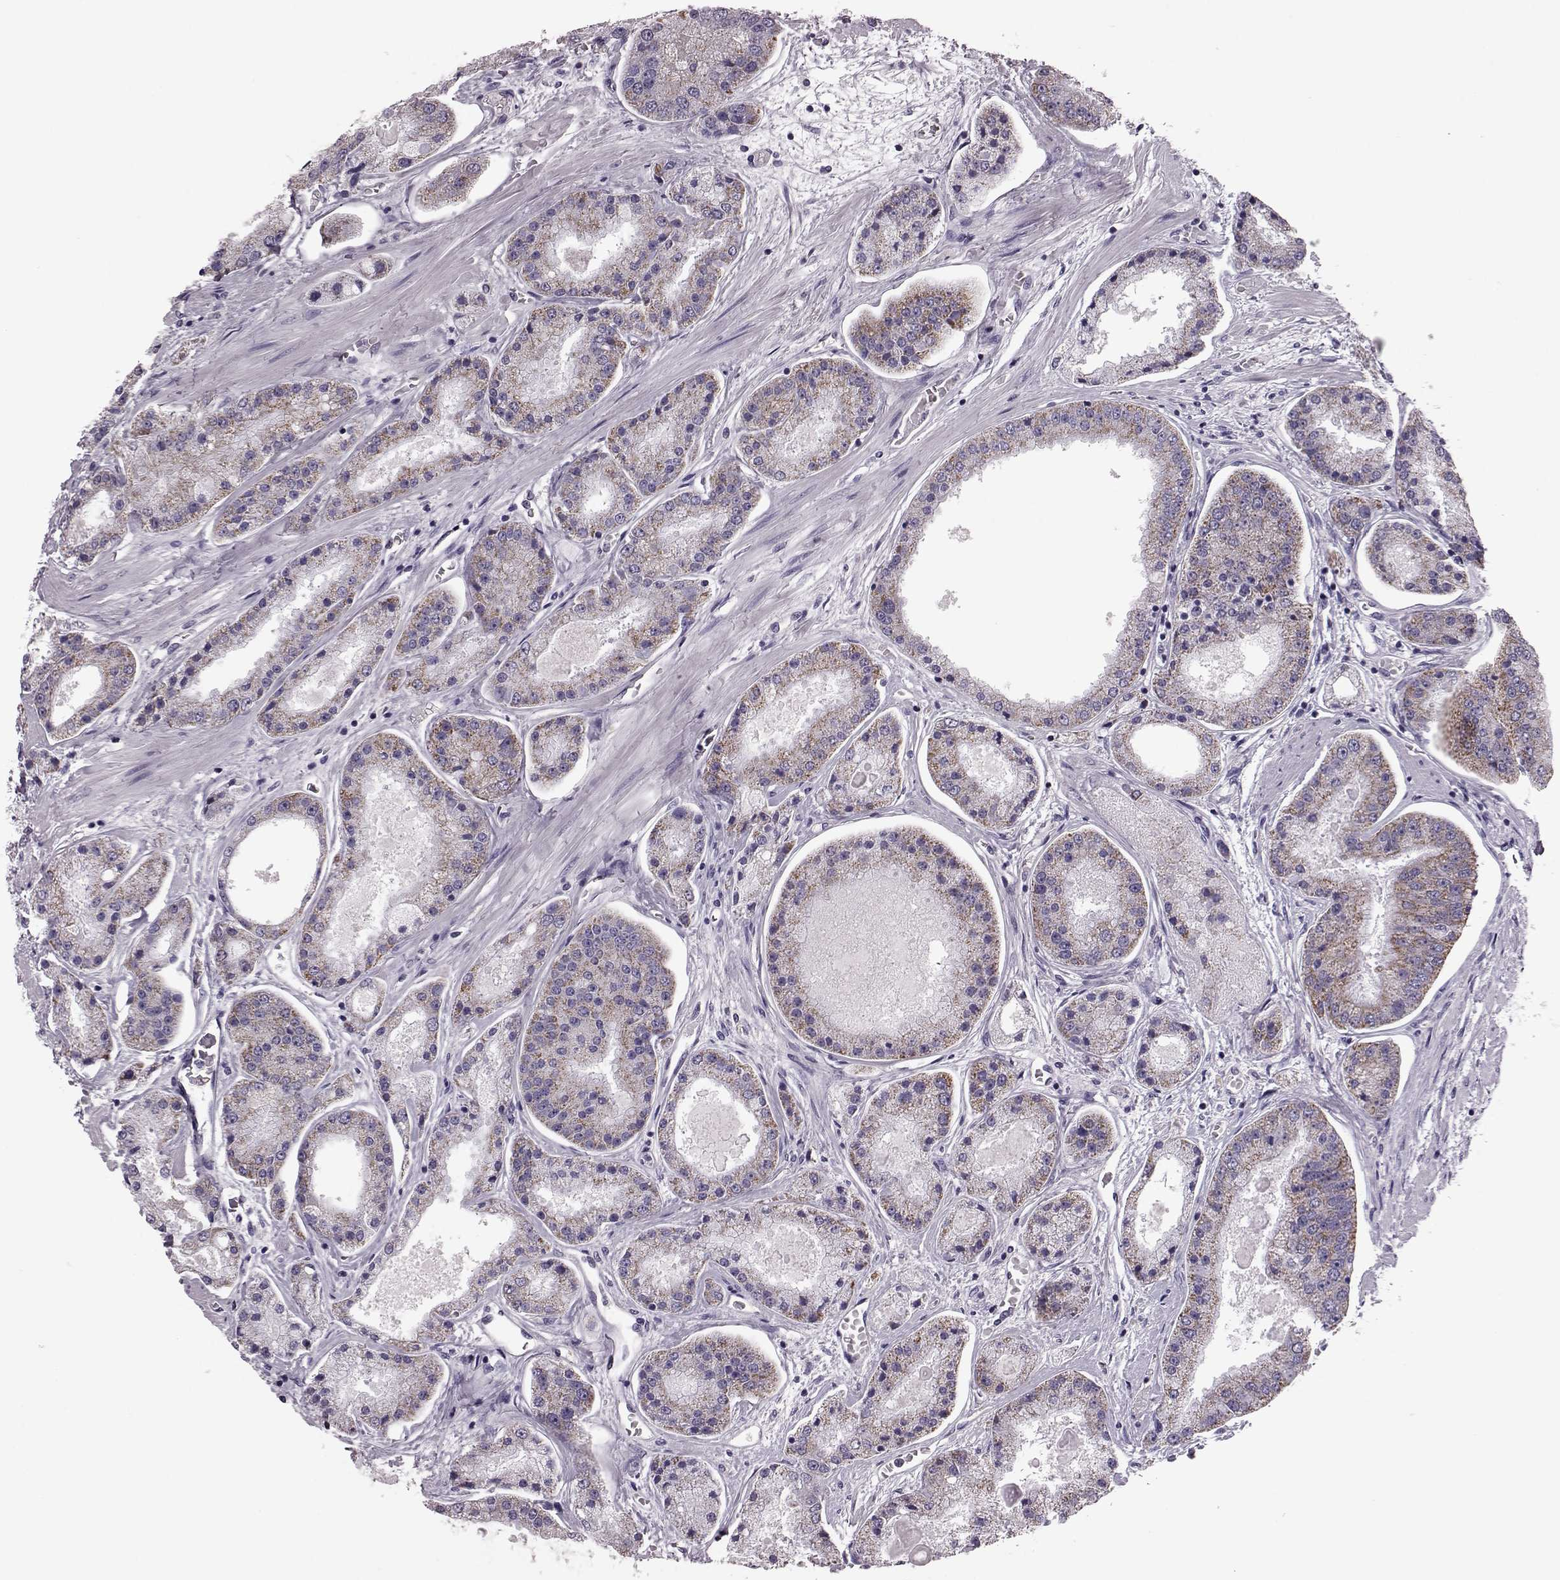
{"staining": {"intensity": "moderate", "quantity": ">75%", "location": "cytoplasmic/membranous"}, "tissue": "prostate cancer", "cell_type": "Tumor cells", "image_type": "cancer", "snomed": [{"axis": "morphology", "description": "Adenocarcinoma, High grade"}, {"axis": "topography", "description": "Prostate"}], "caption": "A medium amount of moderate cytoplasmic/membranous staining is present in approximately >75% of tumor cells in prostate cancer (high-grade adenocarcinoma) tissue. The protein is stained brown, and the nuclei are stained in blue (DAB IHC with brightfield microscopy, high magnification).", "gene": "RIMS2", "patient": {"sex": "male", "age": 67}}